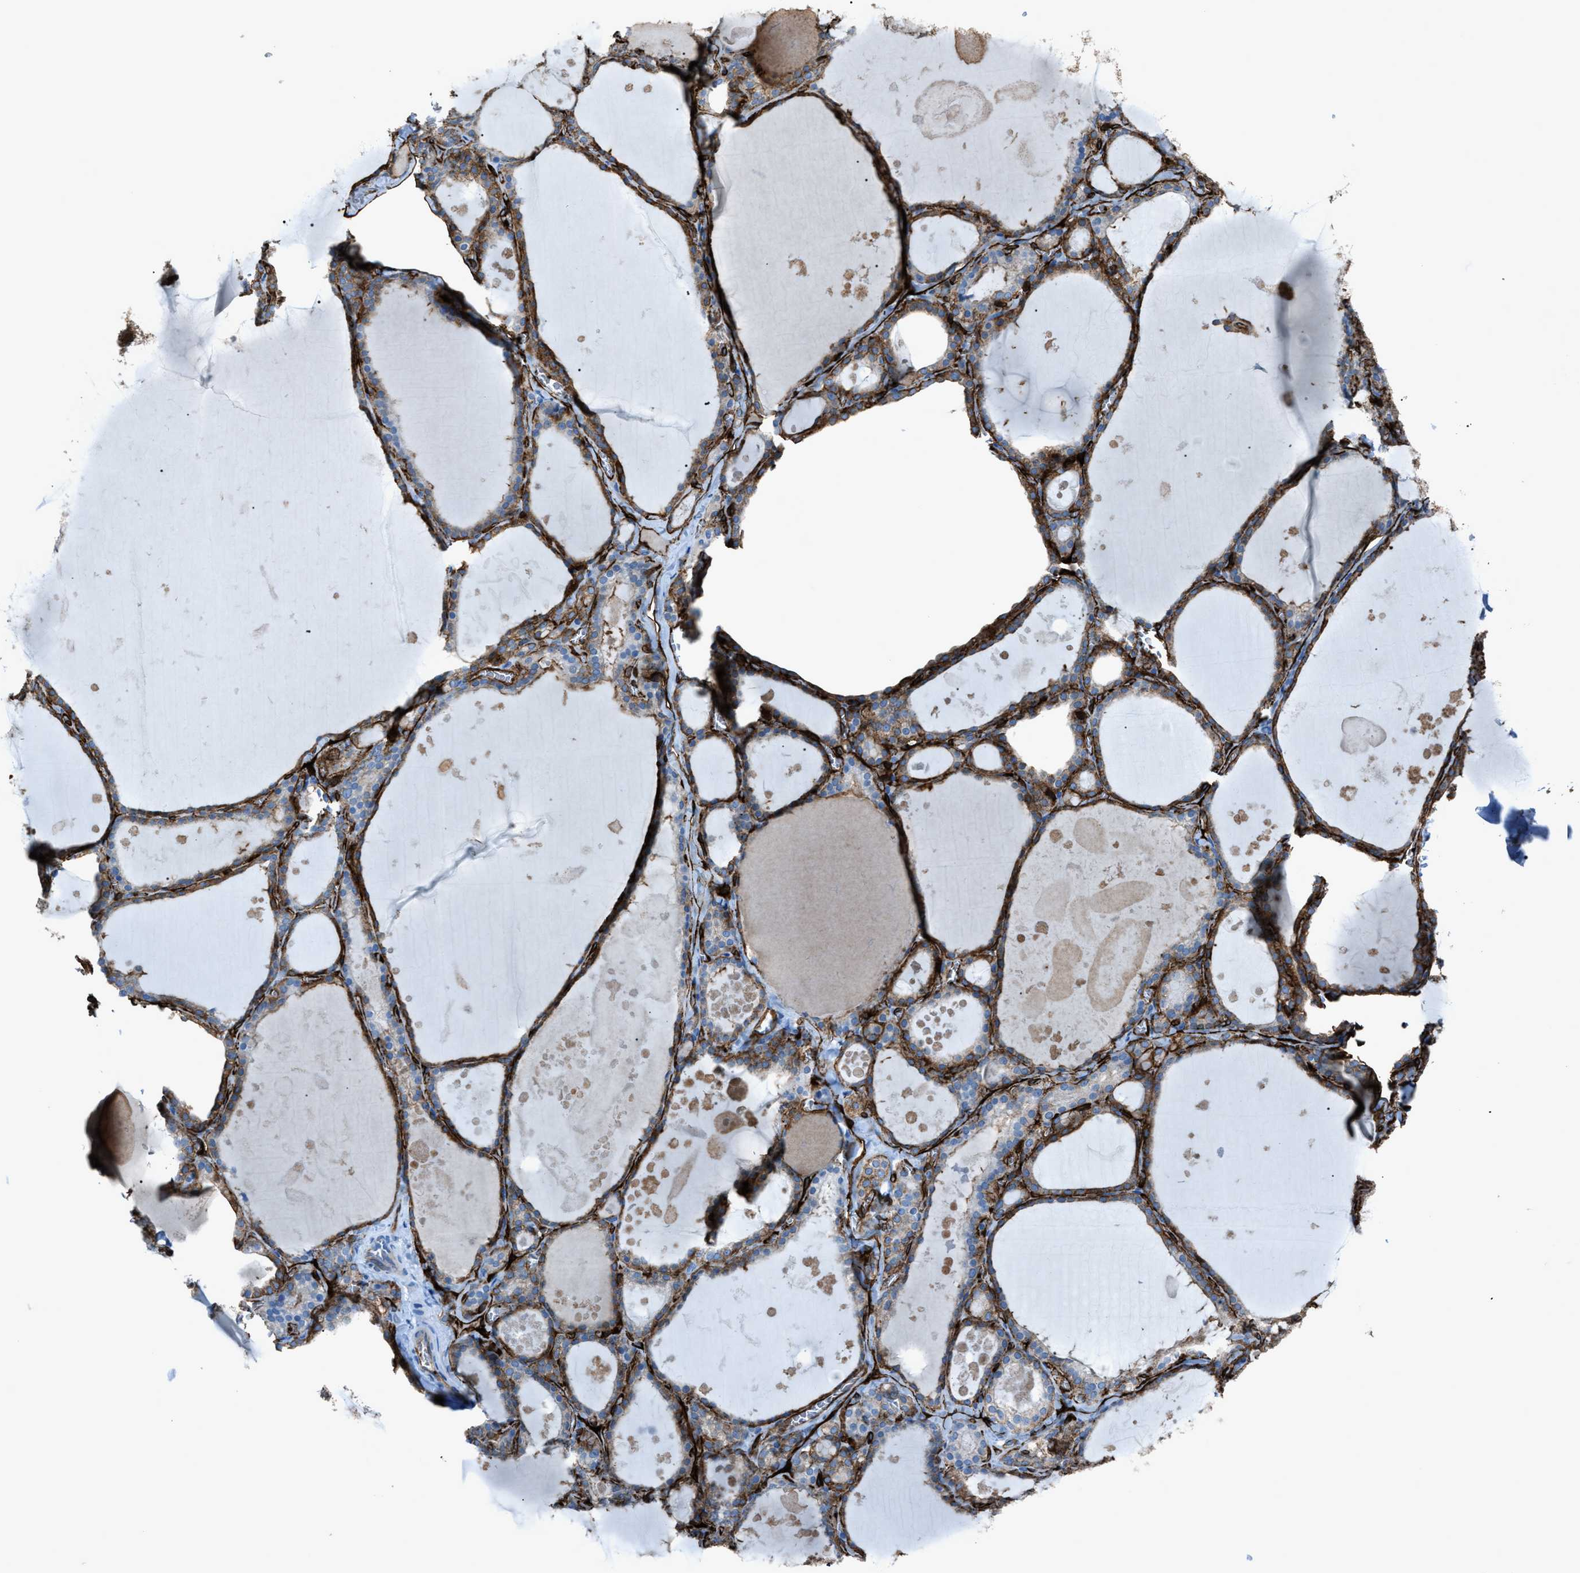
{"staining": {"intensity": "moderate", "quantity": ">75%", "location": "cytoplasmic/membranous"}, "tissue": "thyroid gland", "cell_type": "Glandular cells", "image_type": "normal", "snomed": [{"axis": "morphology", "description": "Normal tissue, NOS"}, {"axis": "topography", "description": "Thyroid gland"}], "caption": "Immunohistochemical staining of unremarkable human thyroid gland shows moderate cytoplasmic/membranous protein staining in approximately >75% of glandular cells. (DAB = brown stain, brightfield microscopy at high magnification).", "gene": "SLC22A15", "patient": {"sex": "male", "age": 56}}